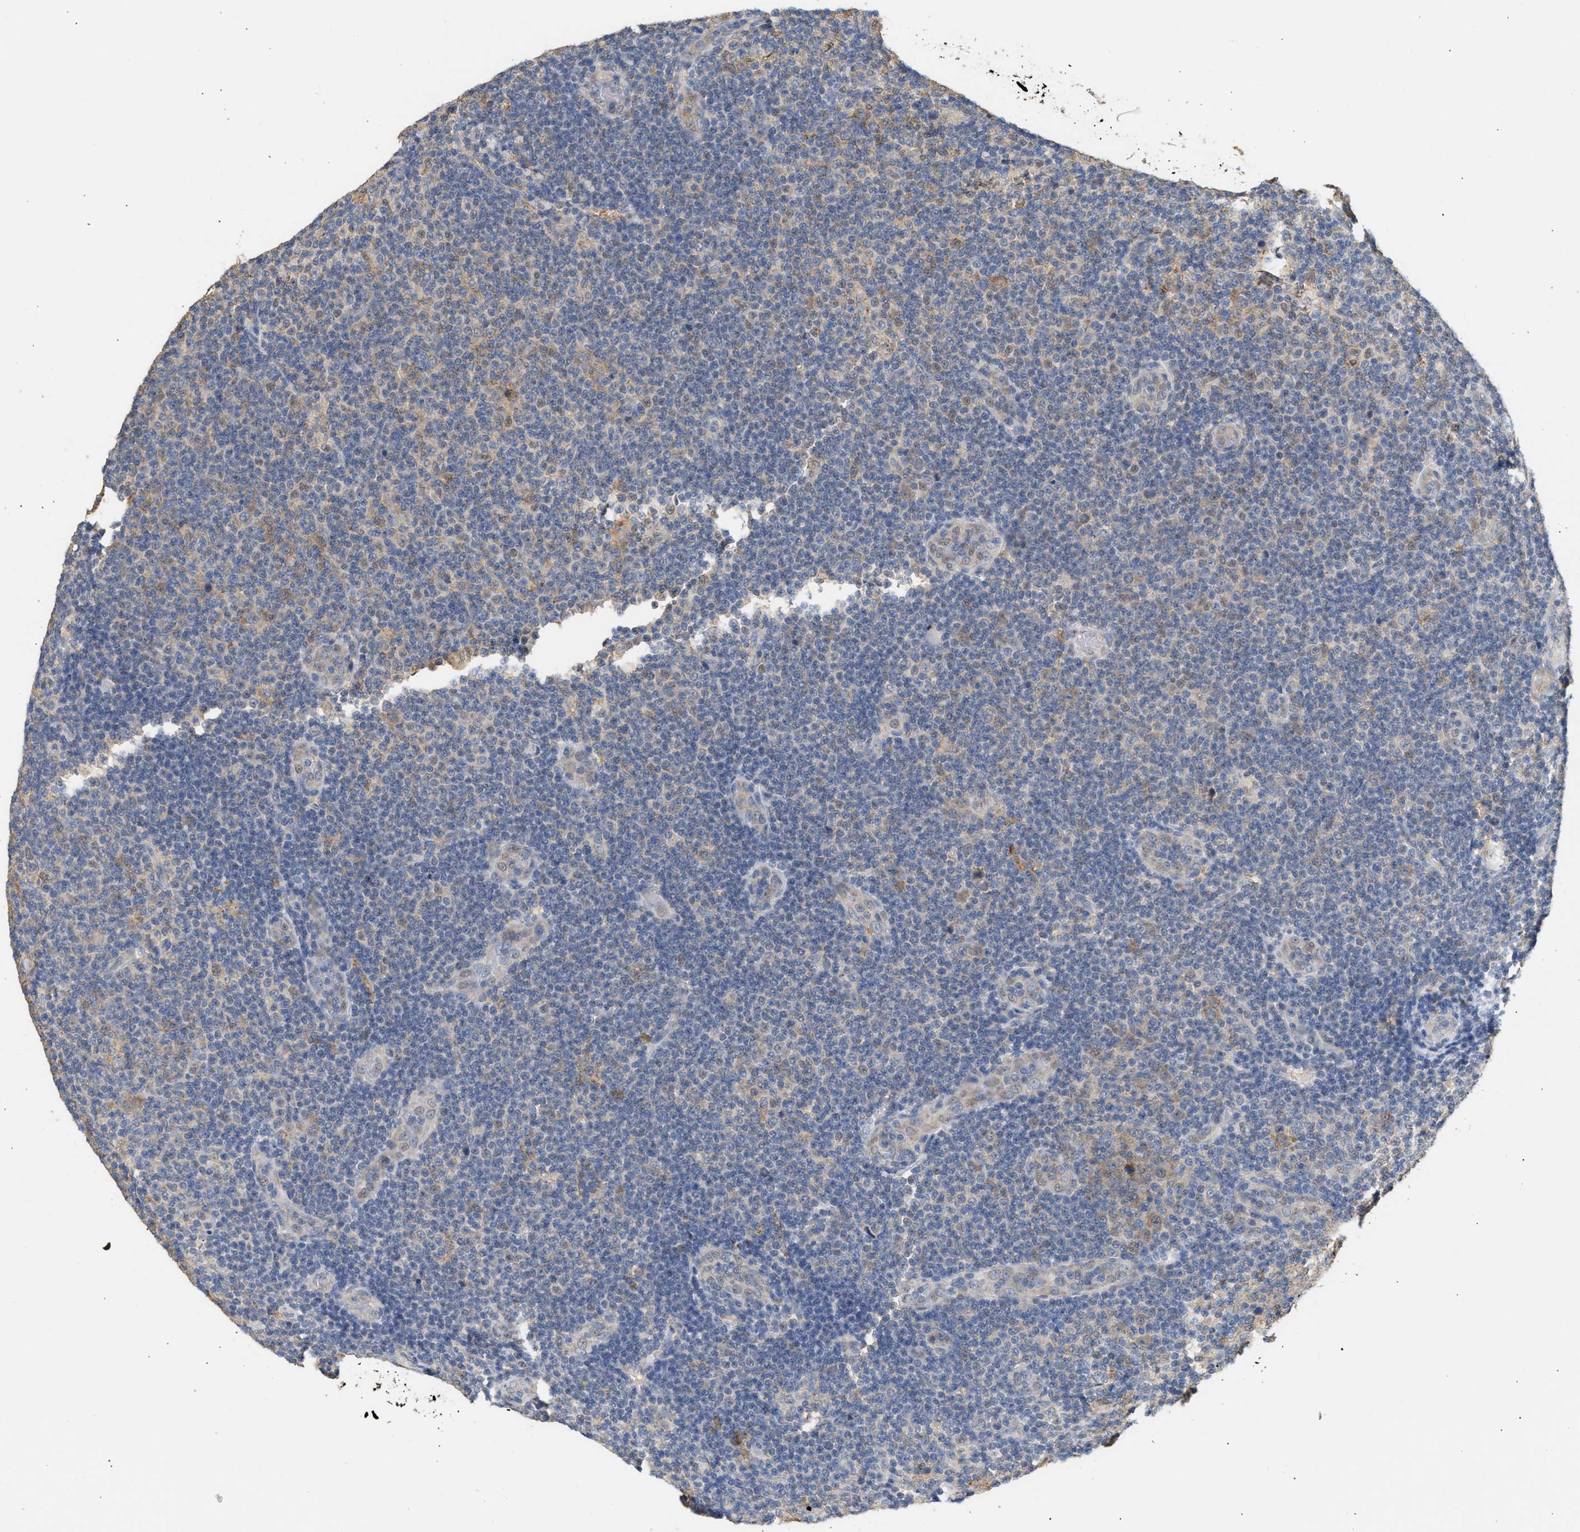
{"staining": {"intensity": "moderate", "quantity": "<25%", "location": "cytoplasmic/membranous"}, "tissue": "lymphoma", "cell_type": "Tumor cells", "image_type": "cancer", "snomed": [{"axis": "morphology", "description": "Malignant lymphoma, non-Hodgkin's type, Low grade"}, {"axis": "topography", "description": "Lymph node"}], "caption": "Low-grade malignant lymphoma, non-Hodgkin's type was stained to show a protein in brown. There is low levels of moderate cytoplasmic/membranous positivity in about <25% of tumor cells.", "gene": "GCN1", "patient": {"sex": "male", "age": 83}}